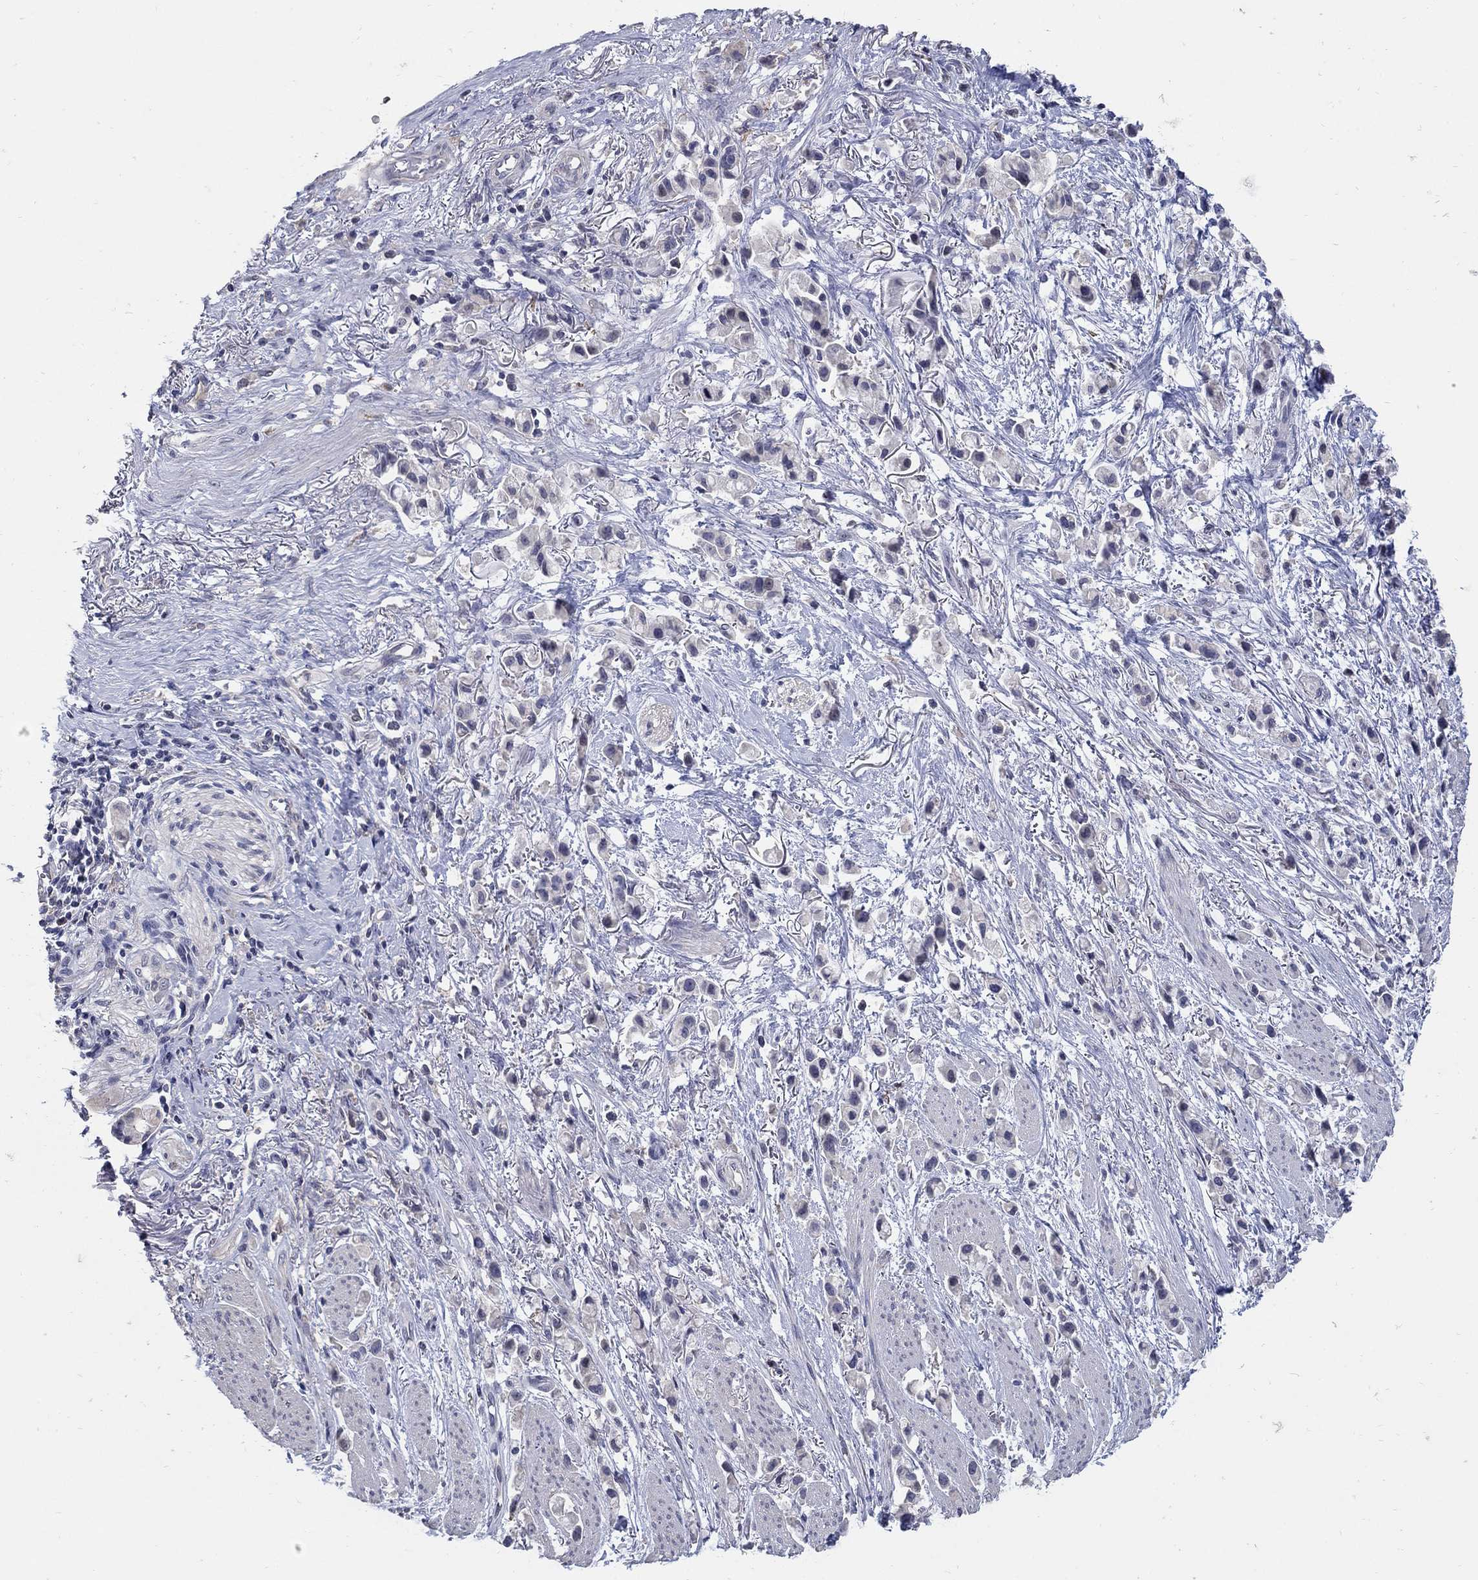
{"staining": {"intensity": "negative", "quantity": "none", "location": "none"}, "tissue": "stomach cancer", "cell_type": "Tumor cells", "image_type": "cancer", "snomed": [{"axis": "morphology", "description": "Adenocarcinoma, NOS"}, {"axis": "topography", "description": "Stomach"}], "caption": "Immunohistochemical staining of human stomach adenocarcinoma displays no significant staining in tumor cells.", "gene": "CETN1", "patient": {"sex": "female", "age": 81}}